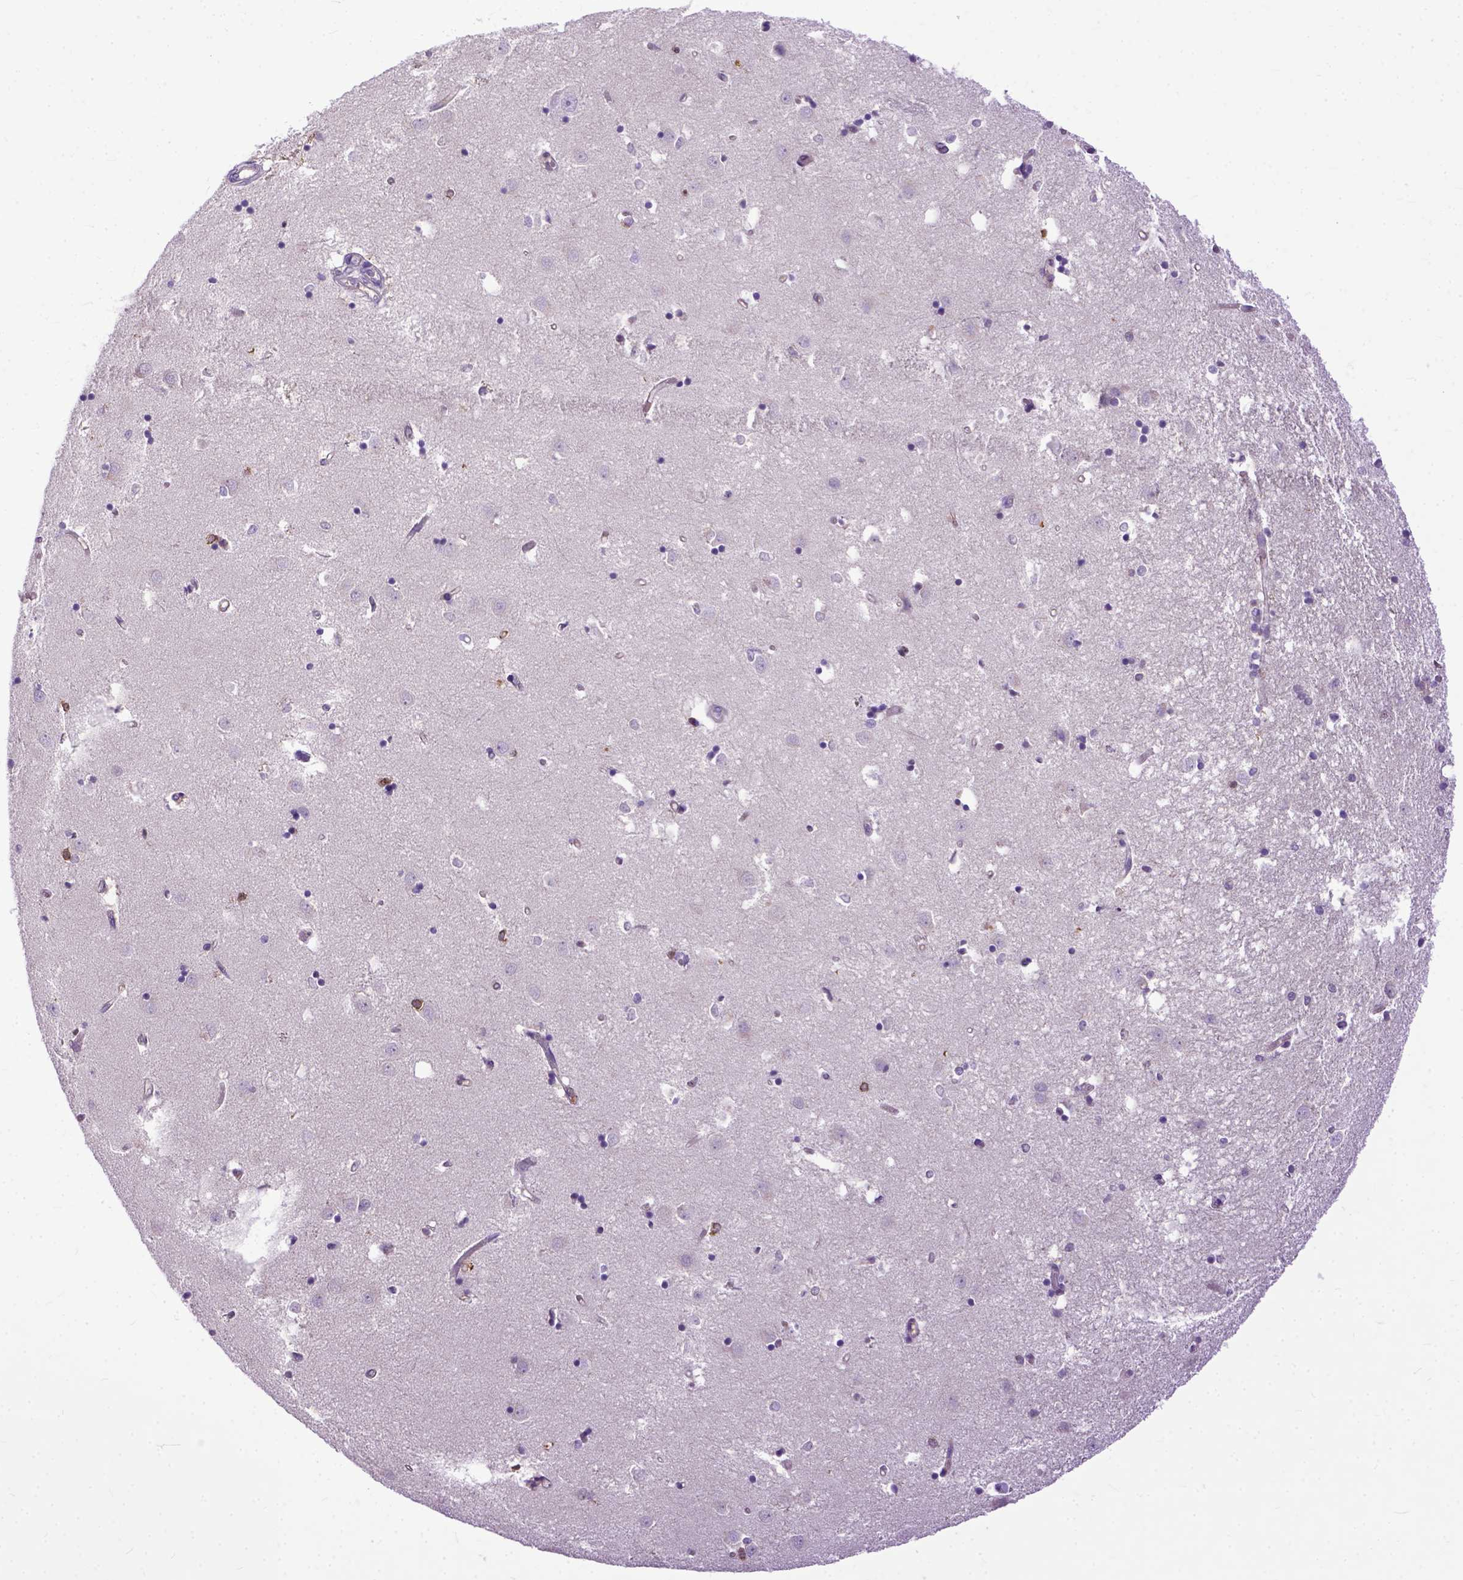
{"staining": {"intensity": "negative", "quantity": "none", "location": "none"}, "tissue": "caudate", "cell_type": "Glial cells", "image_type": "normal", "snomed": [{"axis": "morphology", "description": "Normal tissue, NOS"}, {"axis": "topography", "description": "Lateral ventricle wall"}], "caption": "DAB (3,3'-diaminobenzidine) immunohistochemical staining of unremarkable caudate demonstrates no significant positivity in glial cells. The staining is performed using DAB (3,3'-diaminobenzidine) brown chromogen with nuclei counter-stained in using hematoxylin.", "gene": "NAMPT", "patient": {"sex": "male", "age": 54}}